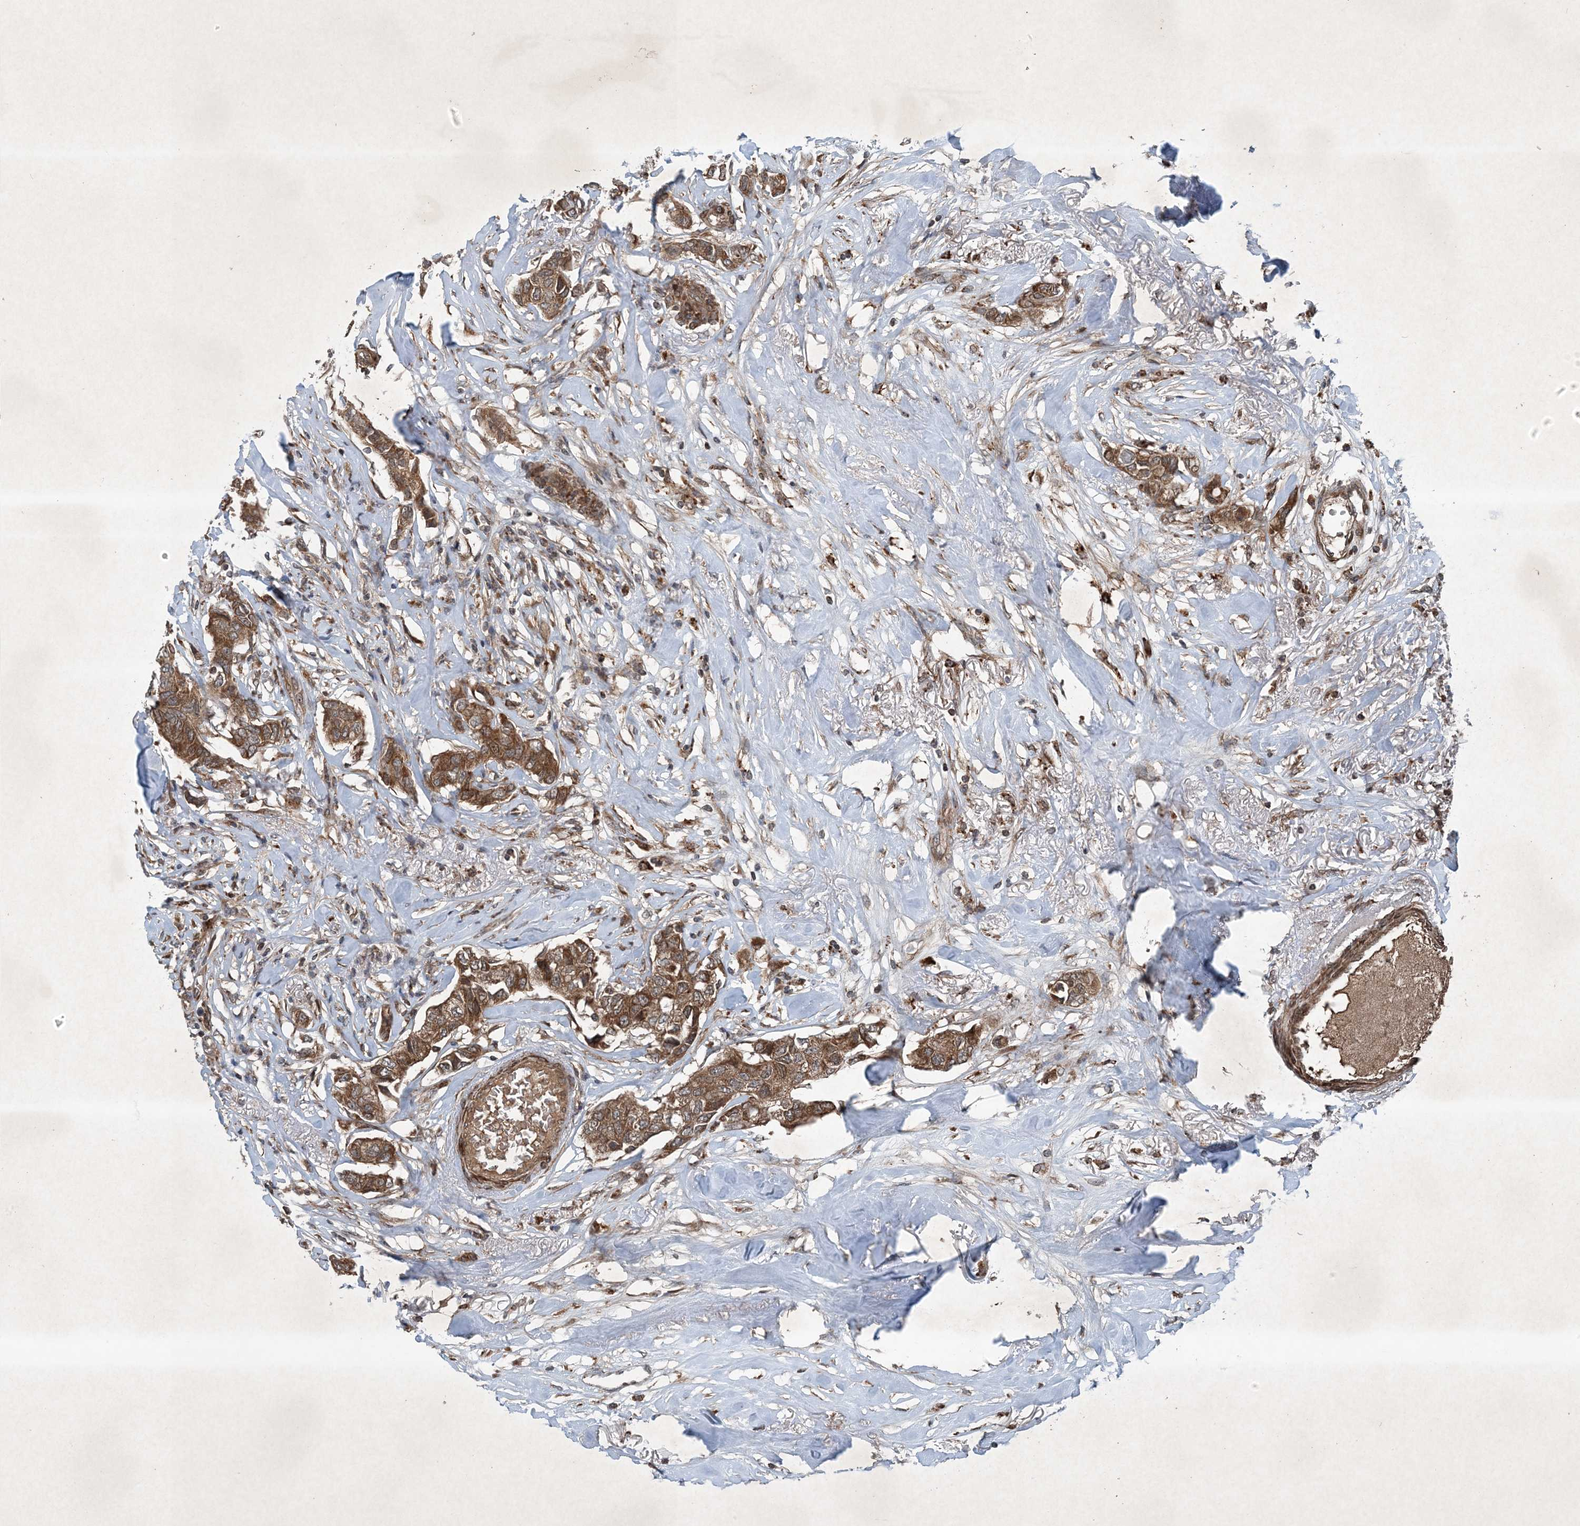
{"staining": {"intensity": "strong", "quantity": ">75%", "location": "cytoplasmic/membranous"}, "tissue": "breast cancer", "cell_type": "Tumor cells", "image_type": "cancer", "snomed": [{"axis": "morphology", "description": "Duct carcinoma"}, {"axis": "topography", "description": "Breast"}], "caption": "This histopathology image shows infiltrating ductal carcinoma (breast) stained with immunohistochemistry (IHC) to label a protein in brown. The cytoplasmic/membranous of tumor cells show strong positivity for the protein. Nuclei are counter-stained blue.", "gene": "GNG5", "patient": {"sex": "female", "age": 80}}